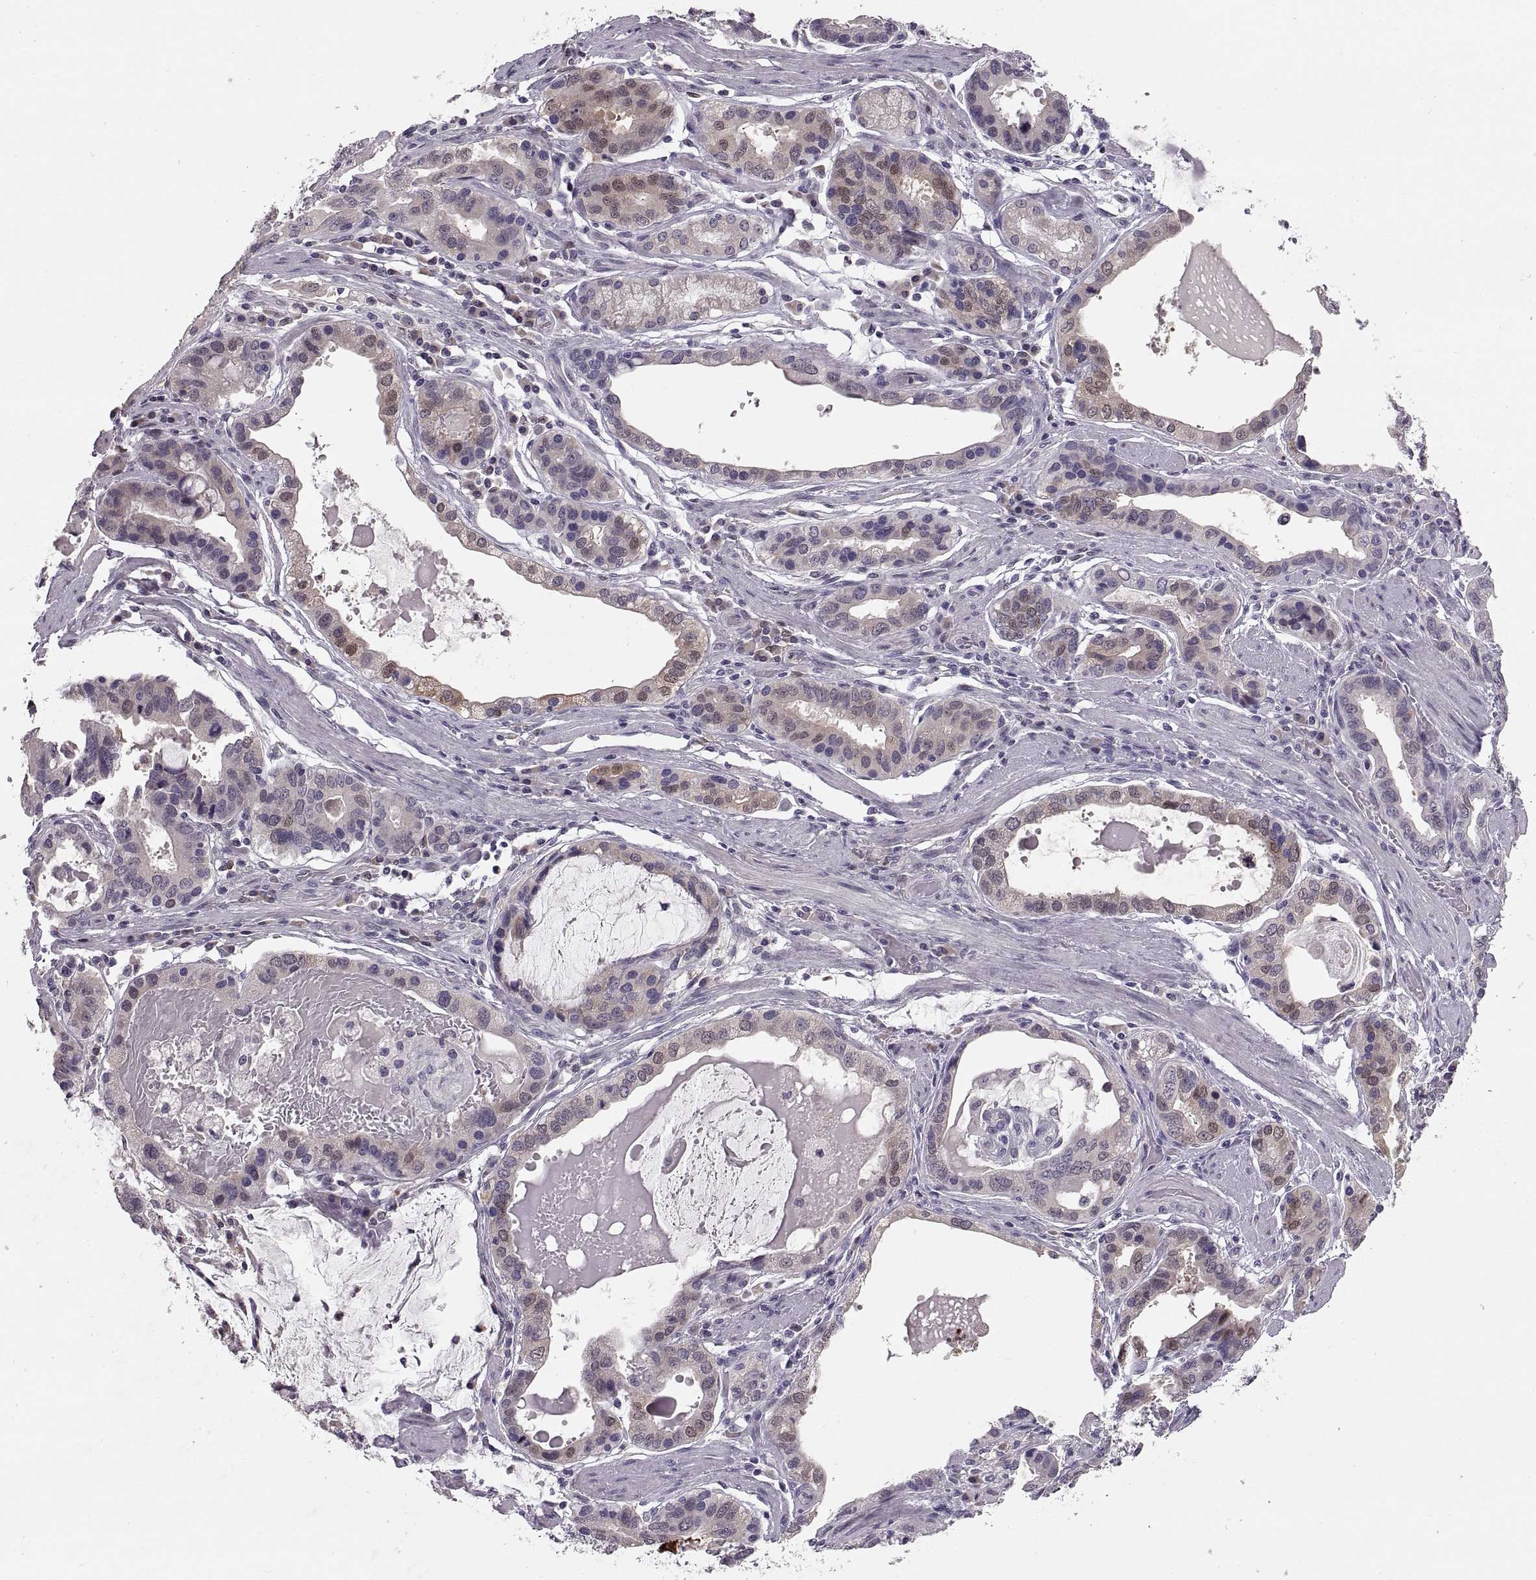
{"staining": {"intensity": "weak", "quantity": "25%-75%", "location": "cytoplasmic/membranous,nuclear"}, "tissue": "stomach cancer", "cell_type": "Tumor cells", "image_type": "cancer", "snomed": [{"axis": "morphology", "description": "Adenocarcinoma, NOS"}, {"axis": "topography", "description": "Stomach, lower"}], "caption": "Protein analysis of adenocarcinoma (stomach) tissue reveals weak cytoplasmic/membranous and nuclear positivity in about 25%-75% of tumor cells. The staining was performed using DAB (3,3'-diaminobenzidine) to visualize the protein expression in brown, while the nuclei were stained in blue with hematoxylin (Magnification: 20x).", "gene": "ADH6", "patient": {"sex": "female", "age": 76}}